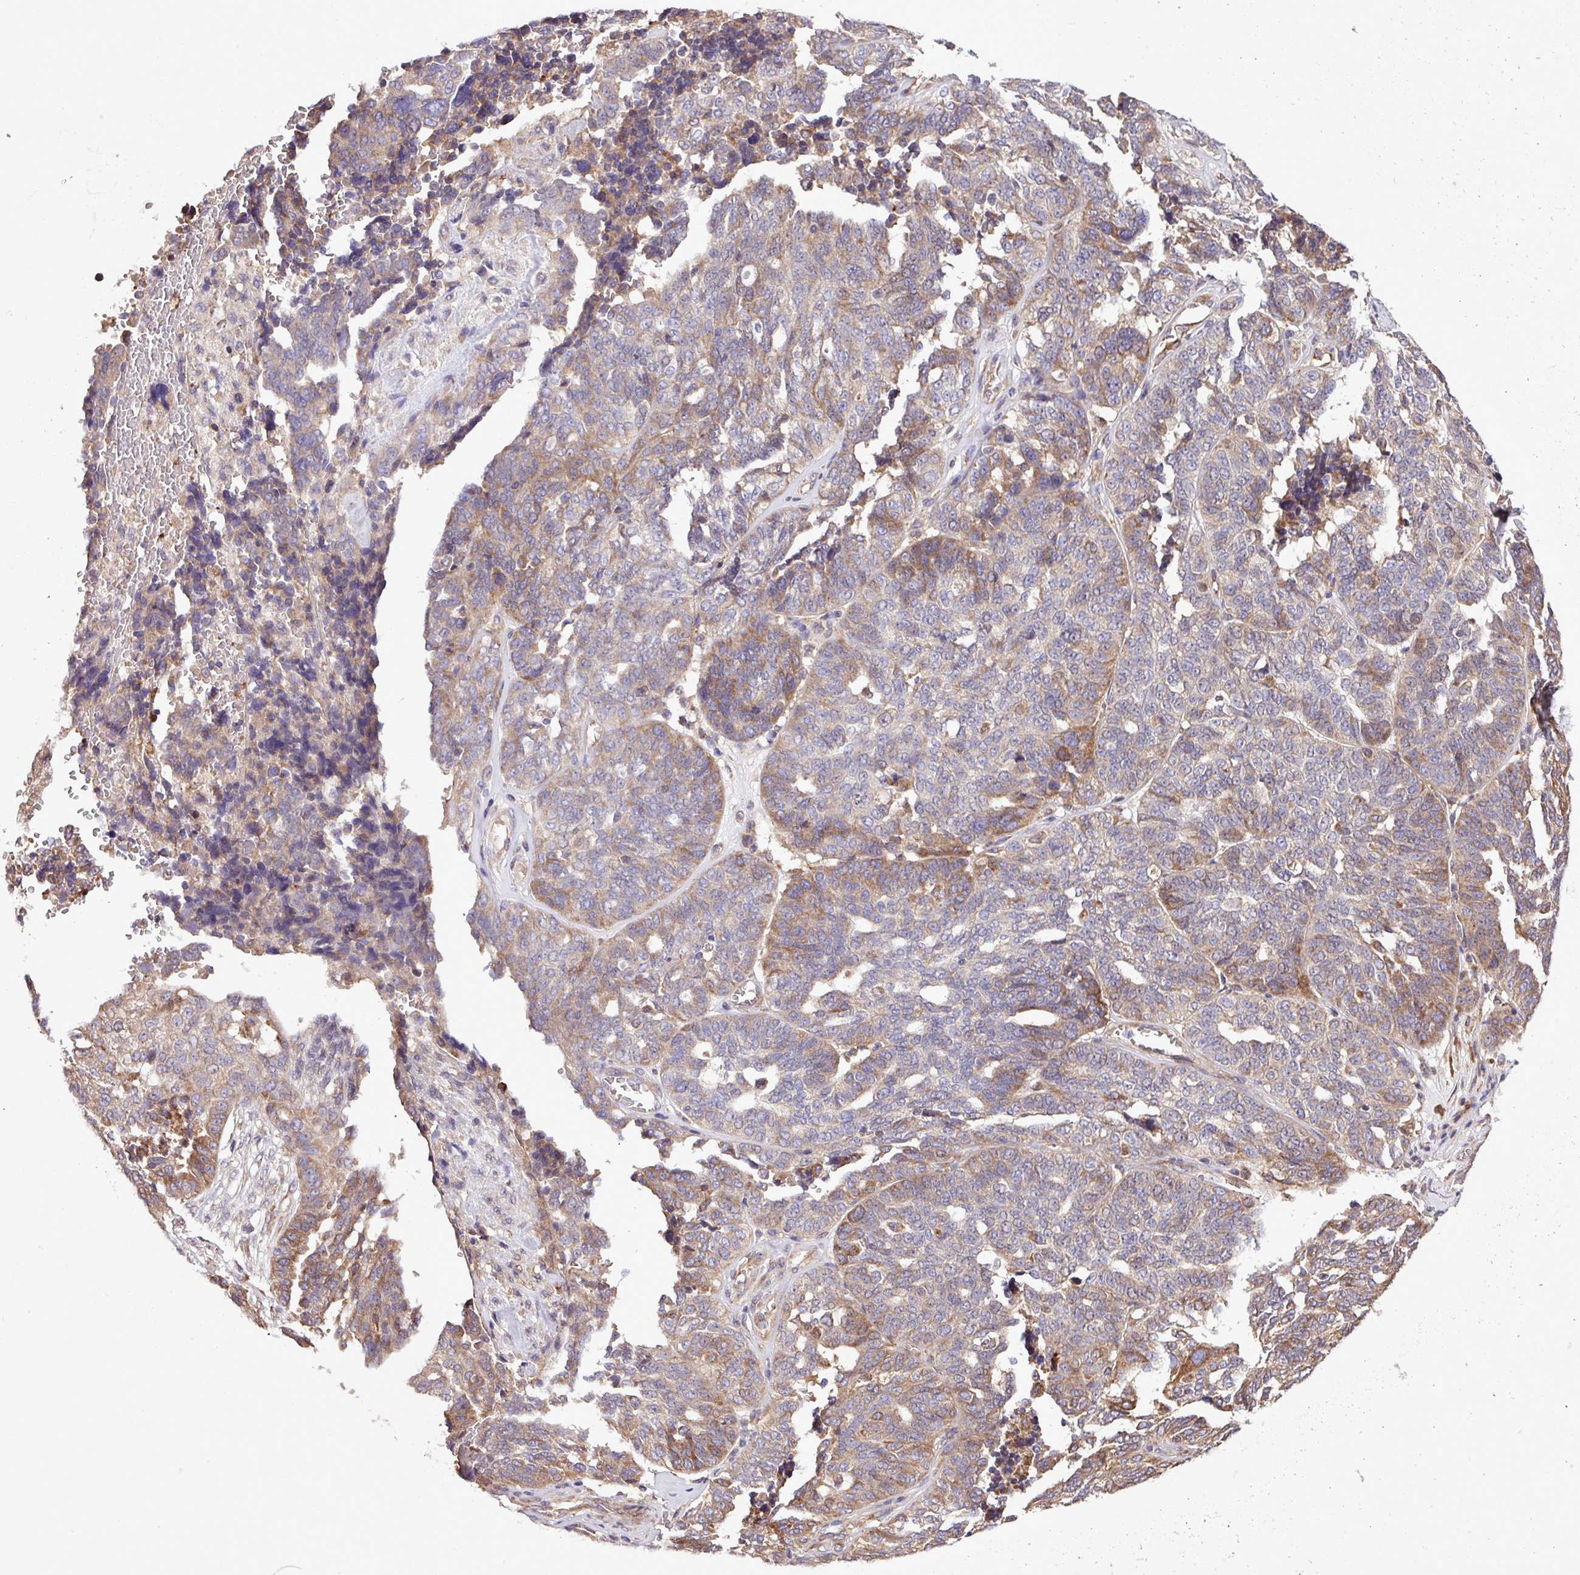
{"staining": {"intensity": "moderate", "quantity": "25%-75%", "location": "cytoplasmic/membranous"}, "tissue": "ovarian cancer", "cell_type": "Tumor cells", "image_type": "cancer", "snomed": [{"axis": "morphology", "description": "Cystadenocarcinoma, serous, NOS"}, {"axis": "topography", "description": "Ovary"}], "caption": "Immunohistochemistry staining of ovarian cancer (serous cystadenocarcinoma), which demonstrates medium levels of moderate cytoplasmic/membranous staining in approximately 25%-75% of tumor cells indicating moderate cytoplasmic/membranous protein expression. The staining was performed using DAB (brown) for protein detection and nuclei were counterstained in hematoxylin (blue).", "gene": "MEGF6", "patient": {"sex": "female", "age": 59}}